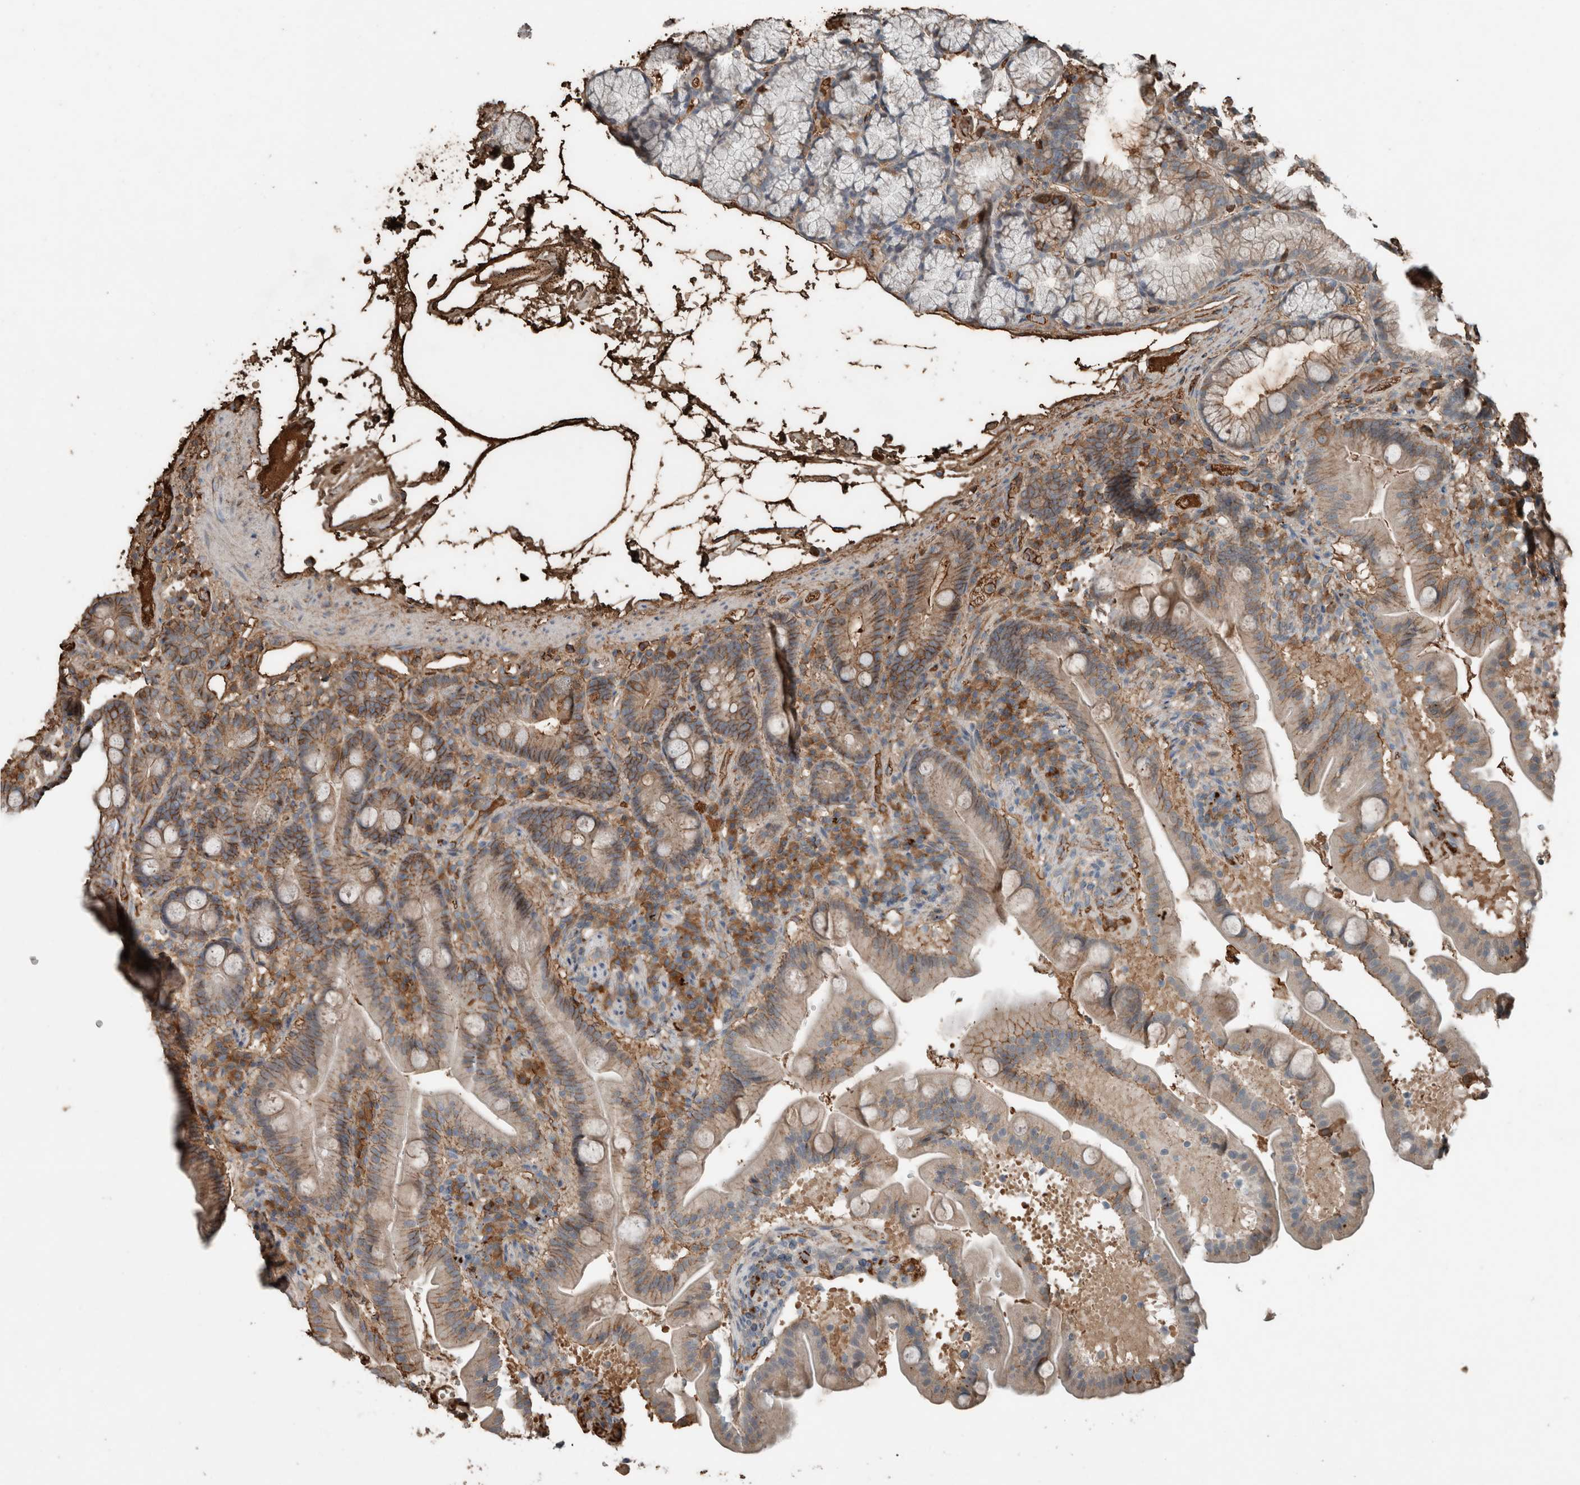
{"staining": {"intensity": "moderate", "quantity": ">75%", "location": "cytoplasmic/membranous"}, "tissue": "duodenum", "cell_type": "Glandular cells", "image_type": "normal", "snomed": [{"axis": "morphology", "description": "Normal tissue, NOS"}, {"axis": "topography", "description": "Duodenum"}], "caption": "Immunohistochemical staining of unremarkable human duodenum shows >75% levels of moderate cytoplasmic/membranous protein staining in approximately >75% of glandular cells. (Brightfield microscopy of DAB IHC at high magnification).", "gene": "USP34", "patient": {"sex": "male", "age": 54}}